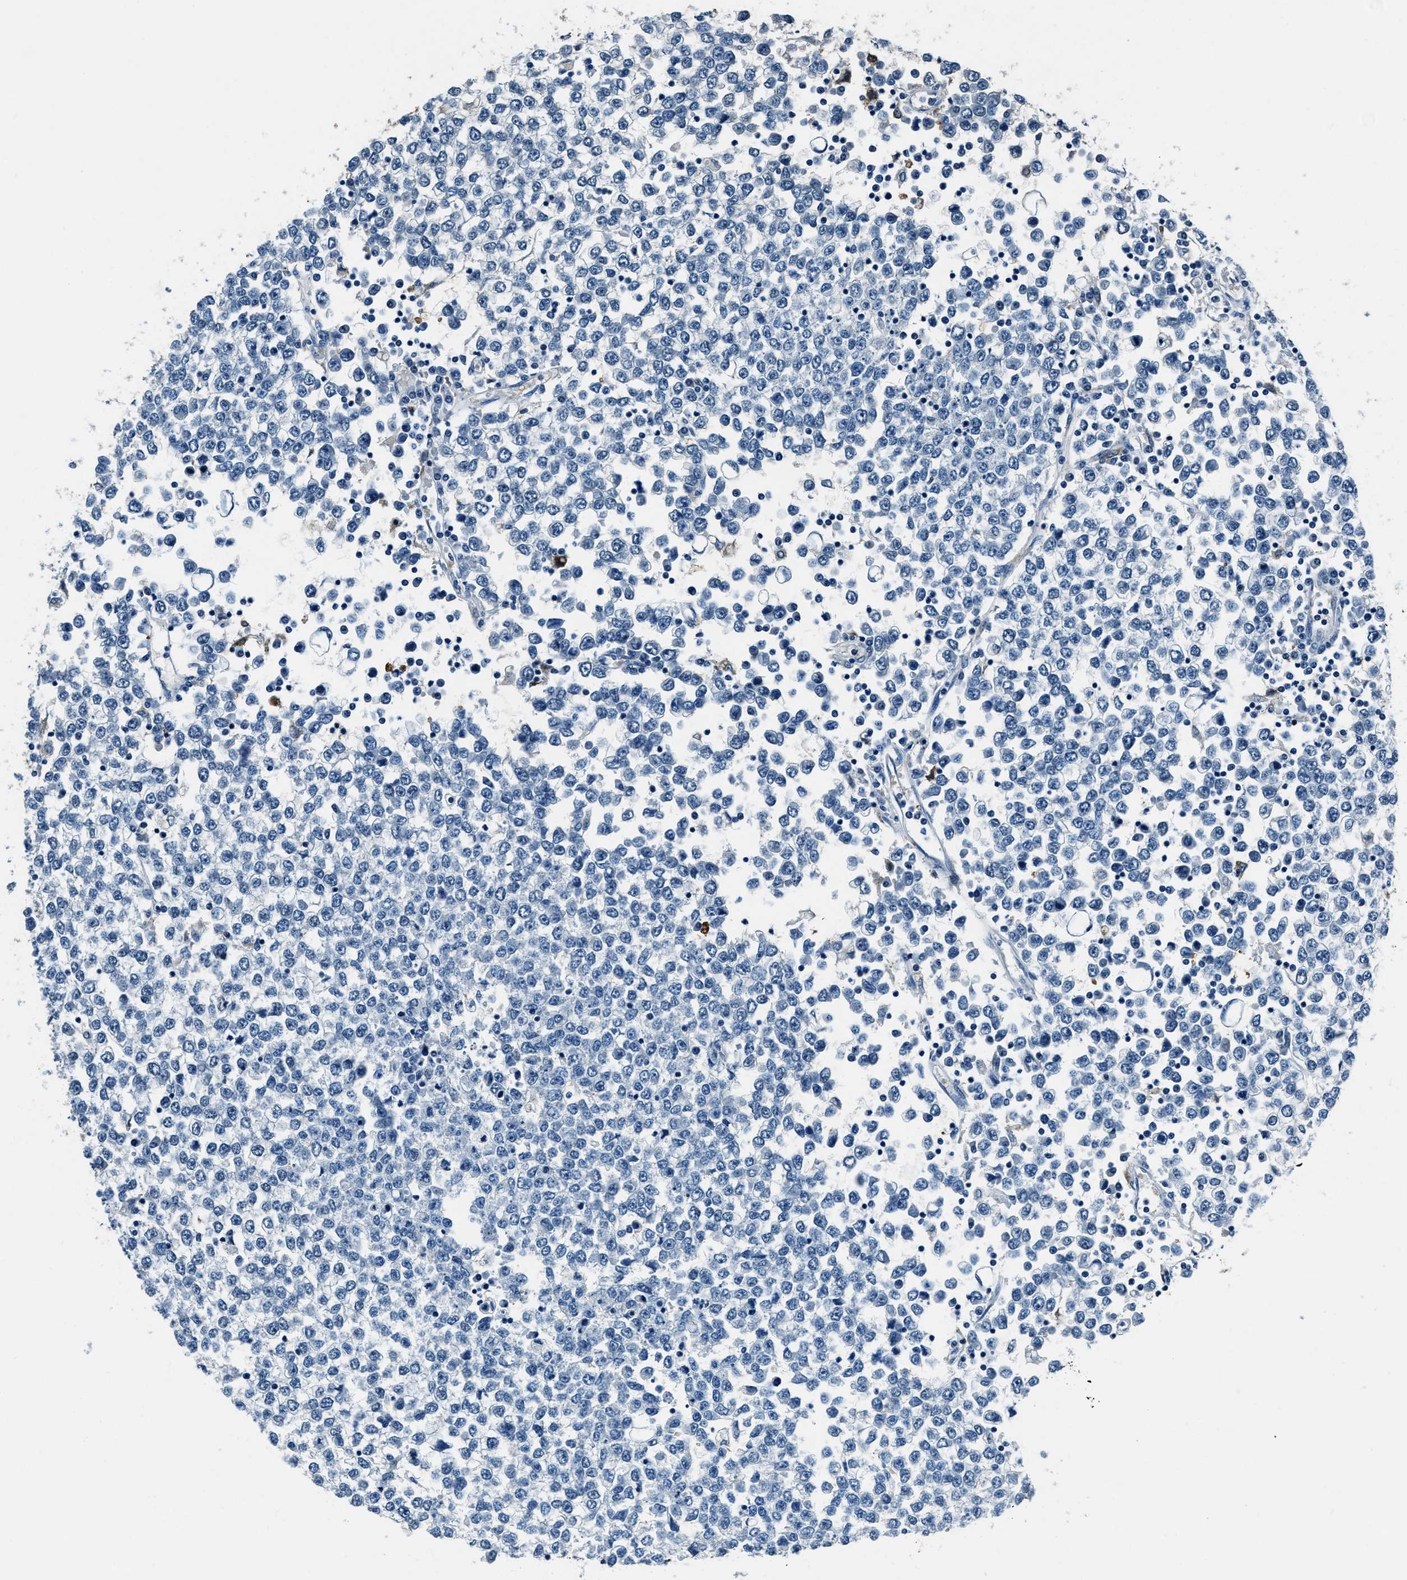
{"staining": {"intensity": "negative", "quantity": "none", "location": "none"}, "tissue": "testis cancer", "cell_type": "Tumor cells", "image_type": "cancer", "snomed": [{"axis": "morphology", "description": "Seminoma, NOS"}, {"axis": "topography", "description": "Testis"}], "caption": "There is no significant staining in tumor cells of testis cancer.", "gene": "PTPDC1", "patient": {"sex": "male", "age": 65}}